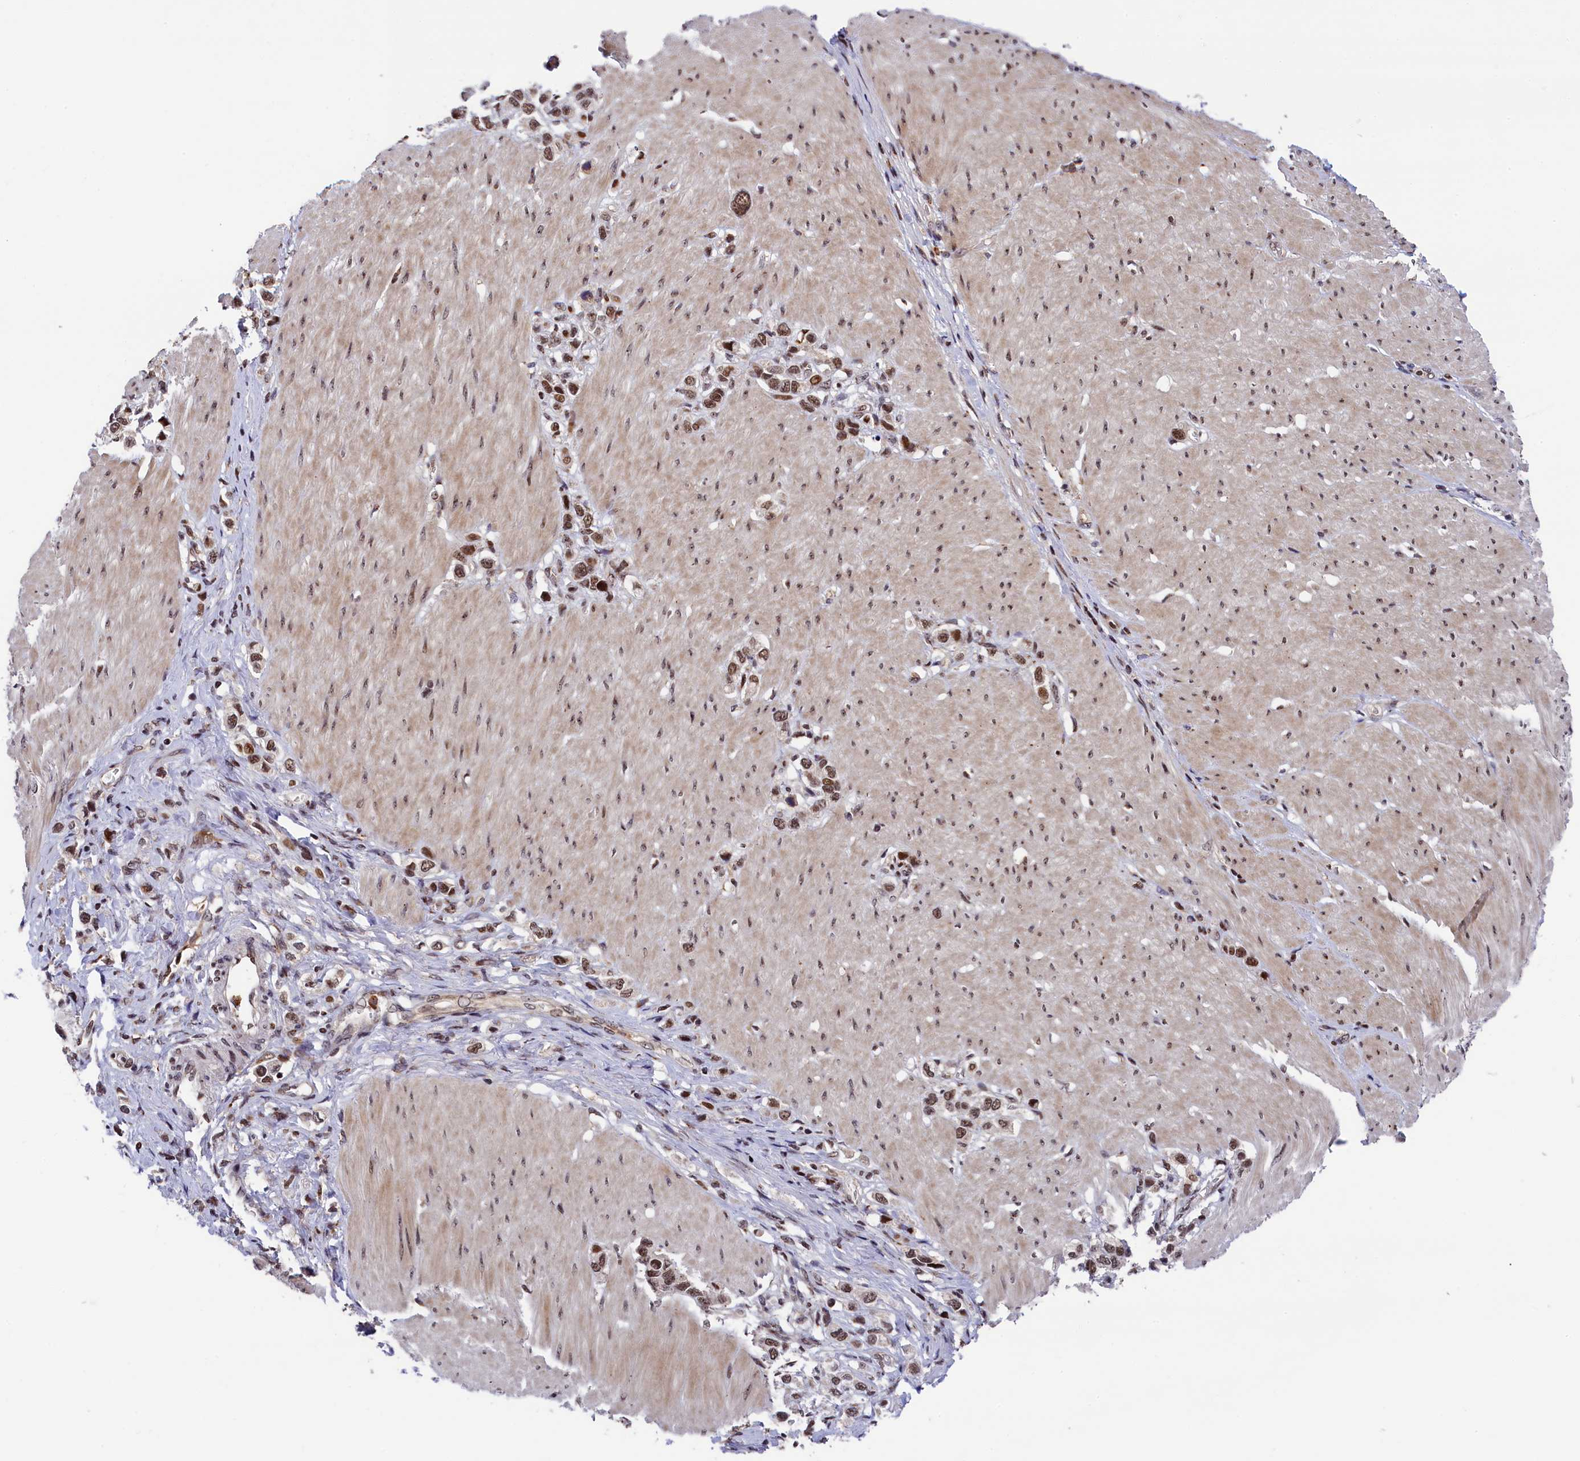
{"staining": {"intensity": "moderate", "quantity": ">75%", "location": "nuclear"}, "tissue": "stomach cancer", "cell_type": "Tumor cells", "image_type": "cancer", "snomed": [{"axis": "morphology", "description": "Normal tissue, NOS"}, {"axis": "morphology", "description": "Adenocarcinoma, NOS"}, {"axis": "topography", "description": "Stomach, upper"}, {"axis": "topography", "description": "Stomach"}], "caption": "Protein analysis of stomach cancer (adenocarcinoma) tissue reveals moderate nuclear positivity in approximately >75% of tumor cells. (brown staining indicates protein expression, while blue staining denotes nuclei).", "gene": "ADIG", "patient": {"sex": "female", "age": 65}}